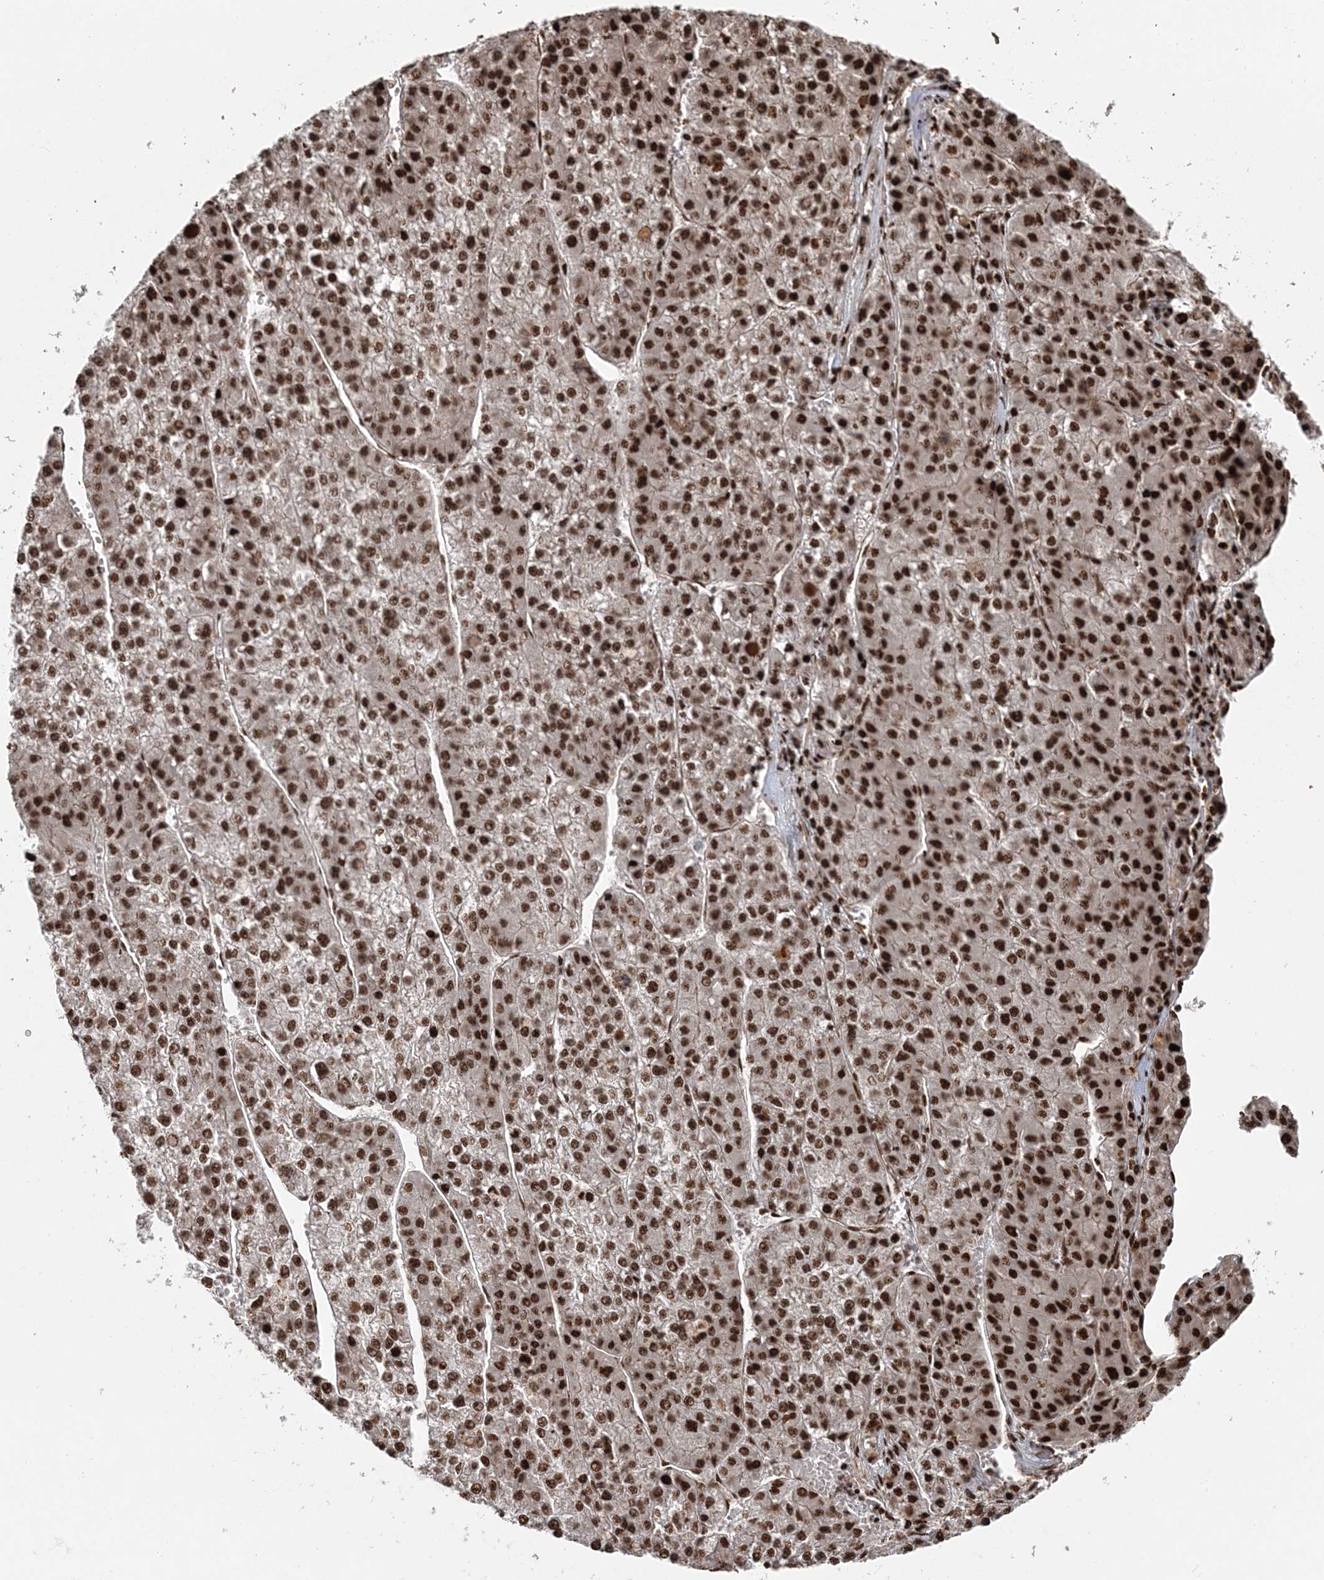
{"staining": {"intensity": "strong", "quantity": ">75%", "location": "nuclear"}, "tissue": "liver cancer", "cell_type": "Tumor cells", "image_type": "cancer", "snomed": [{"axis": "morphology", "description": "Carcinoma, Hepatocellular, NOS"}, {"axis": "topography", "description": "Liver"}], "caption": "A high amount of strong nuclear positivity is appreciated in approximately >75% of tumor cells in liver hepatocellular carcinoma tissue.", "gene": "EXOSC8", "patient": {"sex": "female", "age": 73}}